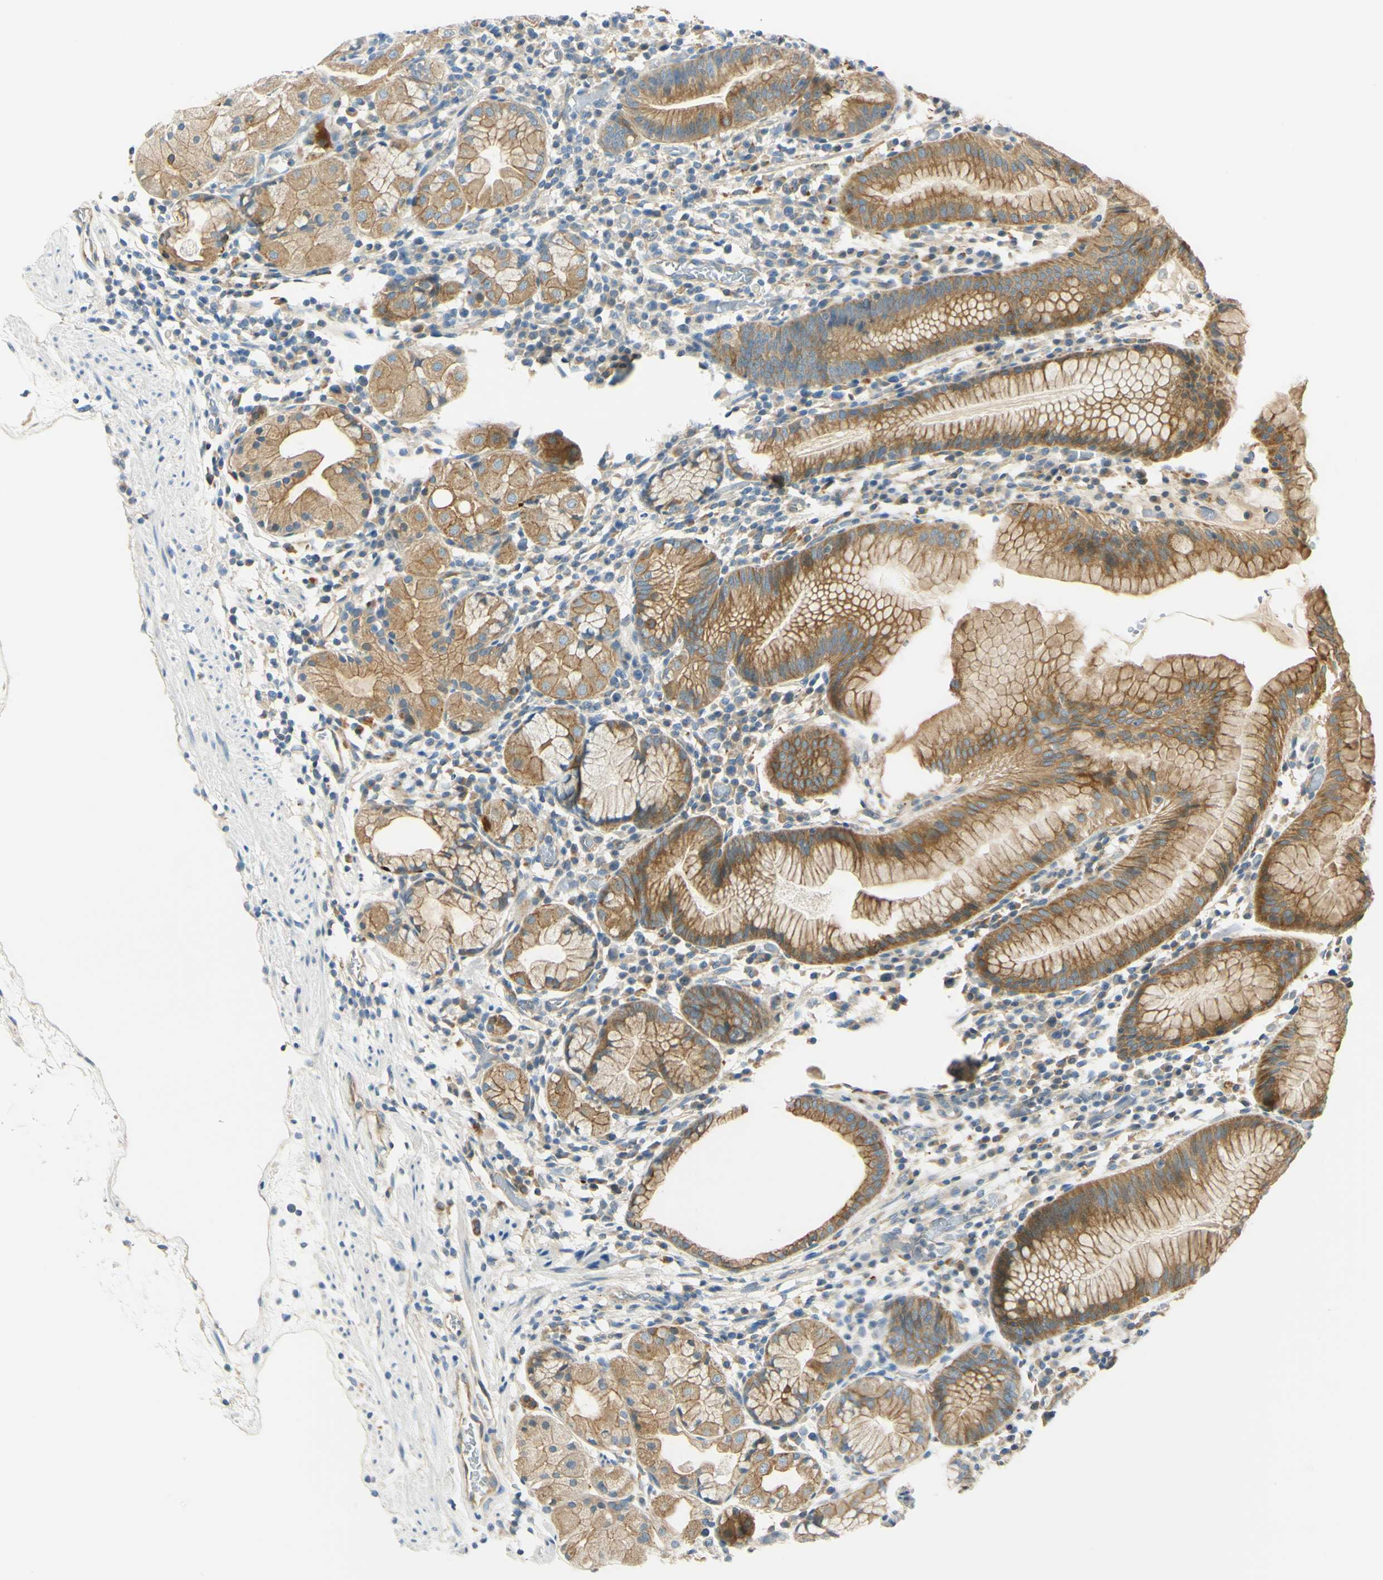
{"staining": {"intensity": "moderate", "quantity": "25%-75%", "location": "cytoplasmic/membranous"}, "tissue": "stomach", "cell_type": "Glandular cells", "image_type": "normal", "snomed": [{"axis": "morphology", "description": "Normal tissue, NOS"}, {"axis": "topography", "description": "Stomach"}, {"axis": "topography", "description": "Stomach, lower"}], "caption": "A medium amount of moderate cytoplasmic/membranous expression is identified in approximately 25%-75% of glandular cells in unremarkable stomach.", "gene": "LAMA3", "patient": {"sex": "female", "age": 75}}